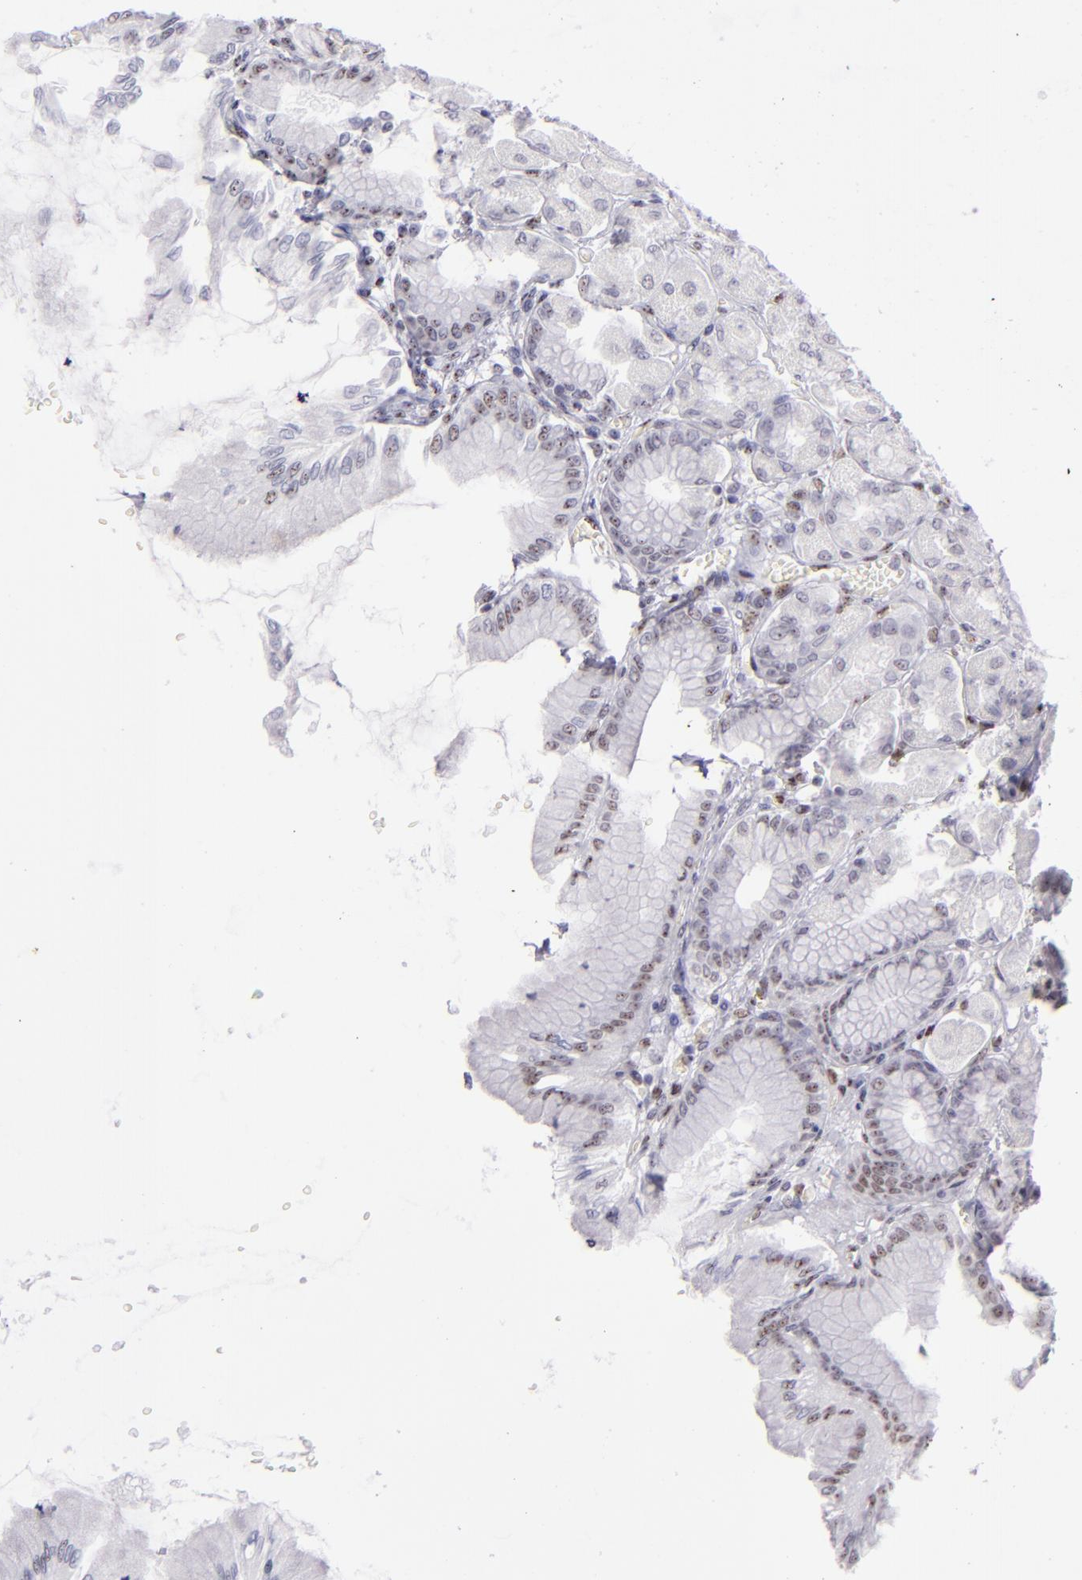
{"staining": {"intensity": "weak", "quantity": "<25%", "location": "nuclear"}, "tissue": "stomach", "cell_type": "Glandular cells", "image_type": "normal", "snomed": [{"axis": "morphology", "description": "Normal tissue, NOS"}, {"axis": "topography", "description": "Stomach, upper"}], "caption": "Immunohistochemical staining of unremarkable stomach shows no significant positivity in glandular cells. (DAB immunohistochemistry with hematoxylin counter stain).", "gene": "TOP3A", "patient": {"sex": "female", "age": 56}}